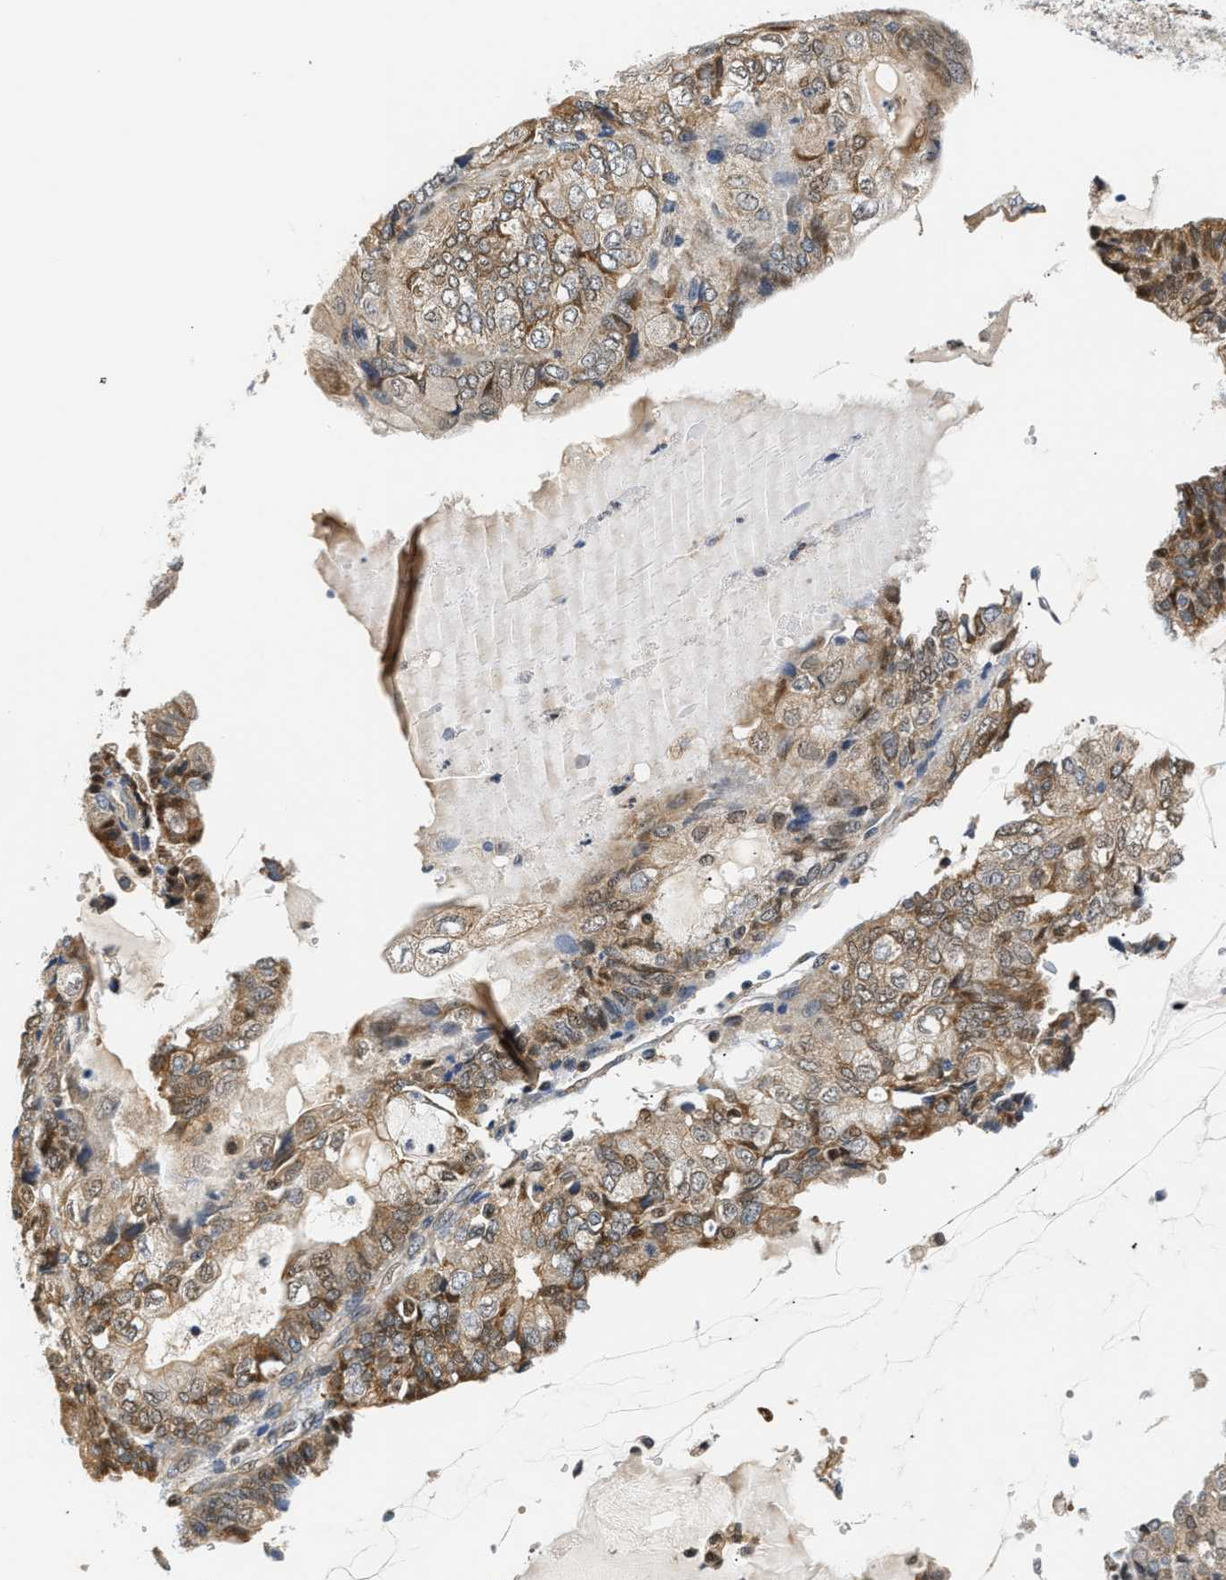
{"staining": {"intensity": "moderate", "quantity": ">75%", "location": "cytoplasmic/membranous"}, "tissue": "endometrial cancer", "cell_type": "Tumor cells", "image_type": "cancer", "snomed": [{"axis": "morphology", "description": "Adenocarcinoma, NOS"}, {"axis": "topography", "description": "Endometrium"}], "caption": "An IHC photomicrograph of tumor tissue is shown. Protein staining in brown highlights moderate cytoplasmic/membranous positivity in endometrial cancer (adenocarcinoma) within tumor cells. The staining was performed using DAB to visualize the protein expression in brown, while the nuclei were stained in blue with hematoxylin (Magnification: 20x).", "gene": "TNIP2", "patient": {"sex": "female", "age": 81}}